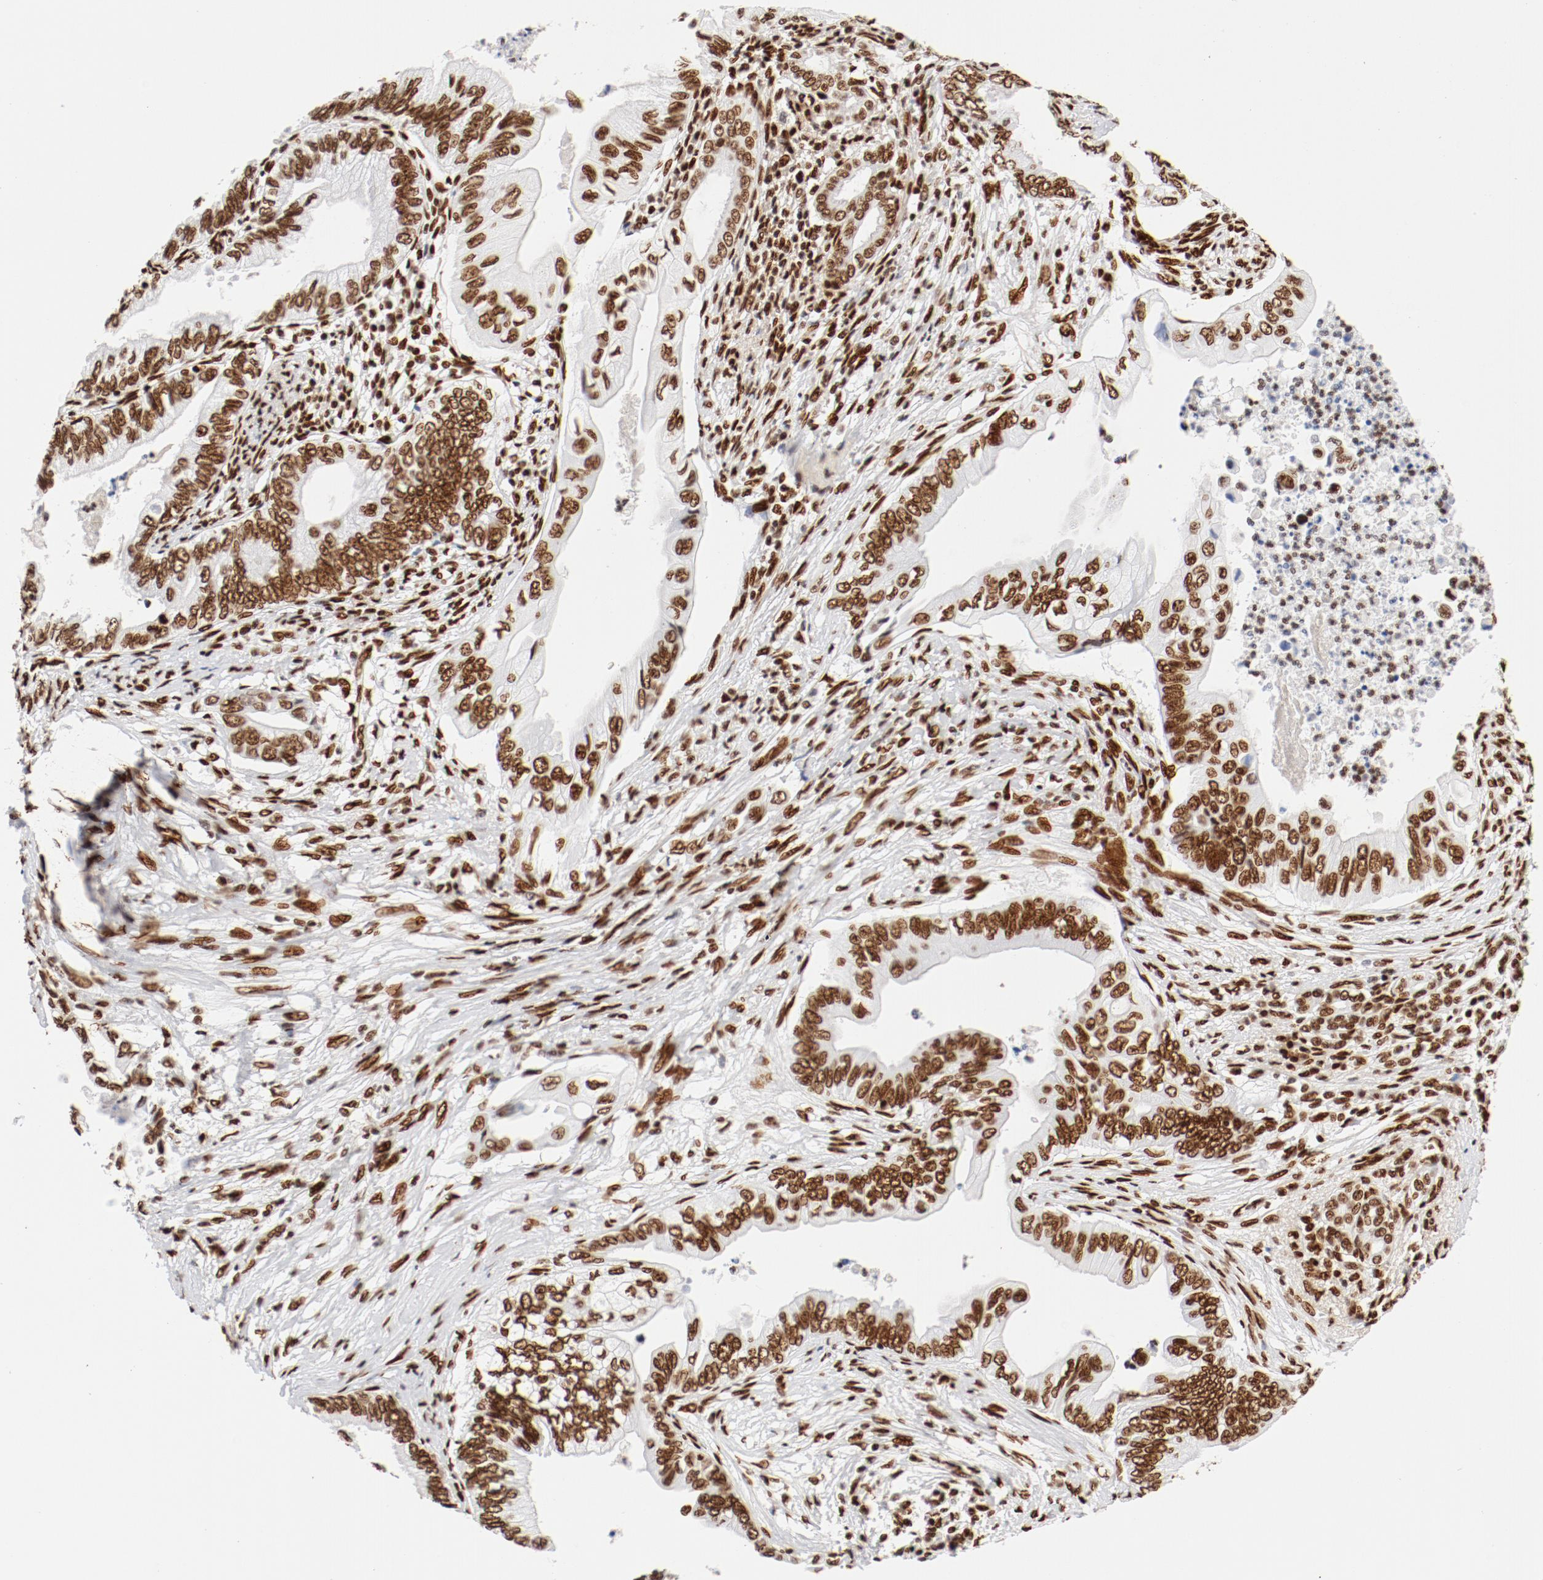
{"staining": {"intensity": "moderate", "quantity": ">75%", "location": "nuclear"}, "tissue": "pancreatic cancer", "cell_type": "Tumor cells", "image_type": "cancer", "snomed": [{"axis": "morphology", "description": "Adenocarcinoma, NOS"}, {"axis": "topography", "description": "Pancreas"}], "caption": "A photomicrograph showing moderate nuclear positivity in approximately >75% of tumor cells in pancreatic cancer, as visualized by brown immunohistochemical staining.", "gene": "CTBP1", "patient": {"sex": "female", "age": 66}}